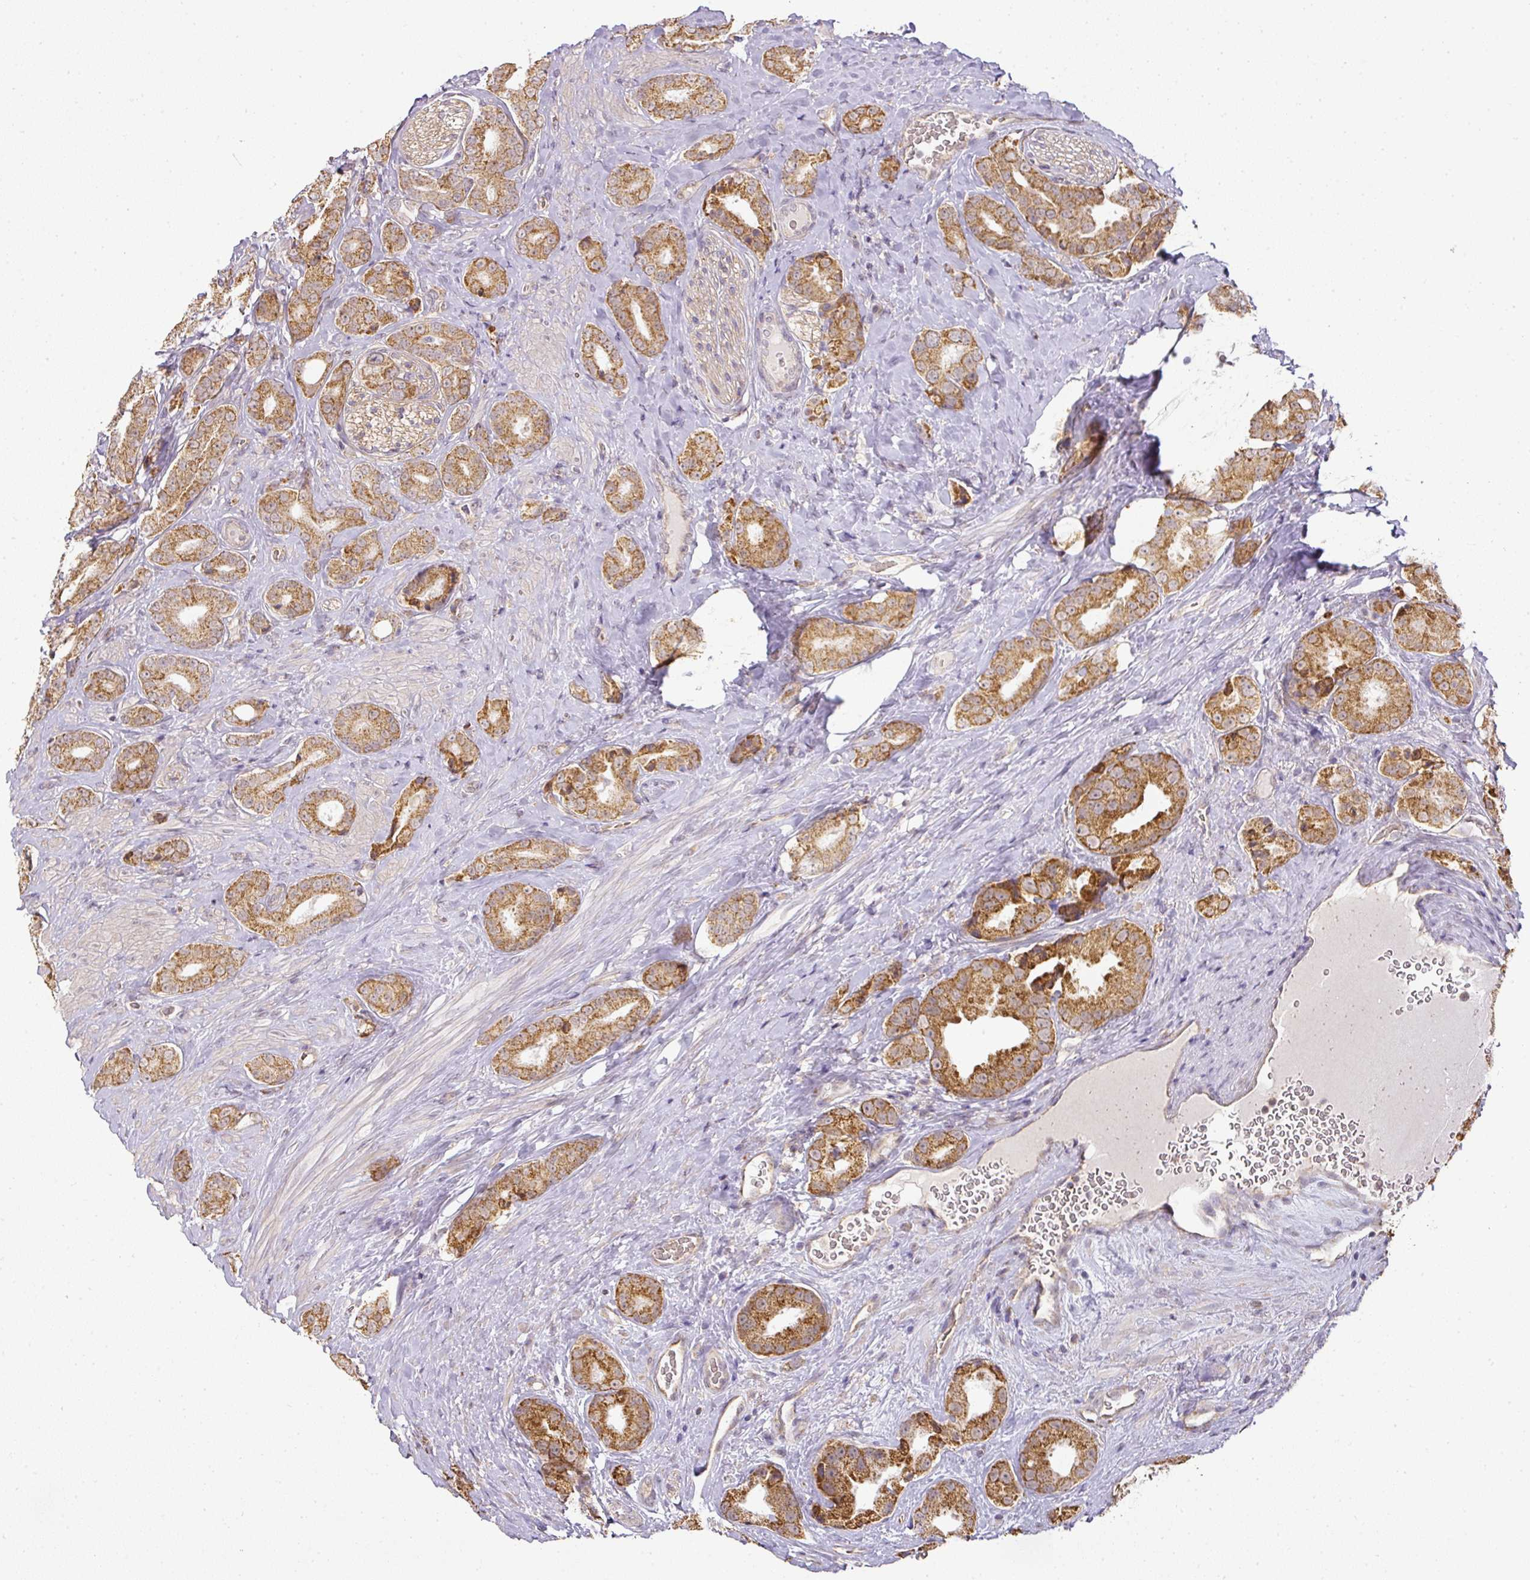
{"staining": {"intensity": "strong", "quantity": ">75%", "location": "cytoplasmic/membranous"}, "tissue": "prostate cancer", "cell_type": "Tumor cells", "image_type": "cancer", "snomed": [{"axis": "morphology", "description": "Adenocarcinoma, High grade"}, {"axis": "topography", "description": "Prostate"}], "caption": "Human prostate cancer (high-grade adenocarcinoma) stained for a protein (brown) displays strong cytoplasmic/membranous positive positivity in approximately >75% of tumor cells.", "gene": "MYOM2", "patient": {"sex": "male", "age": 63}}